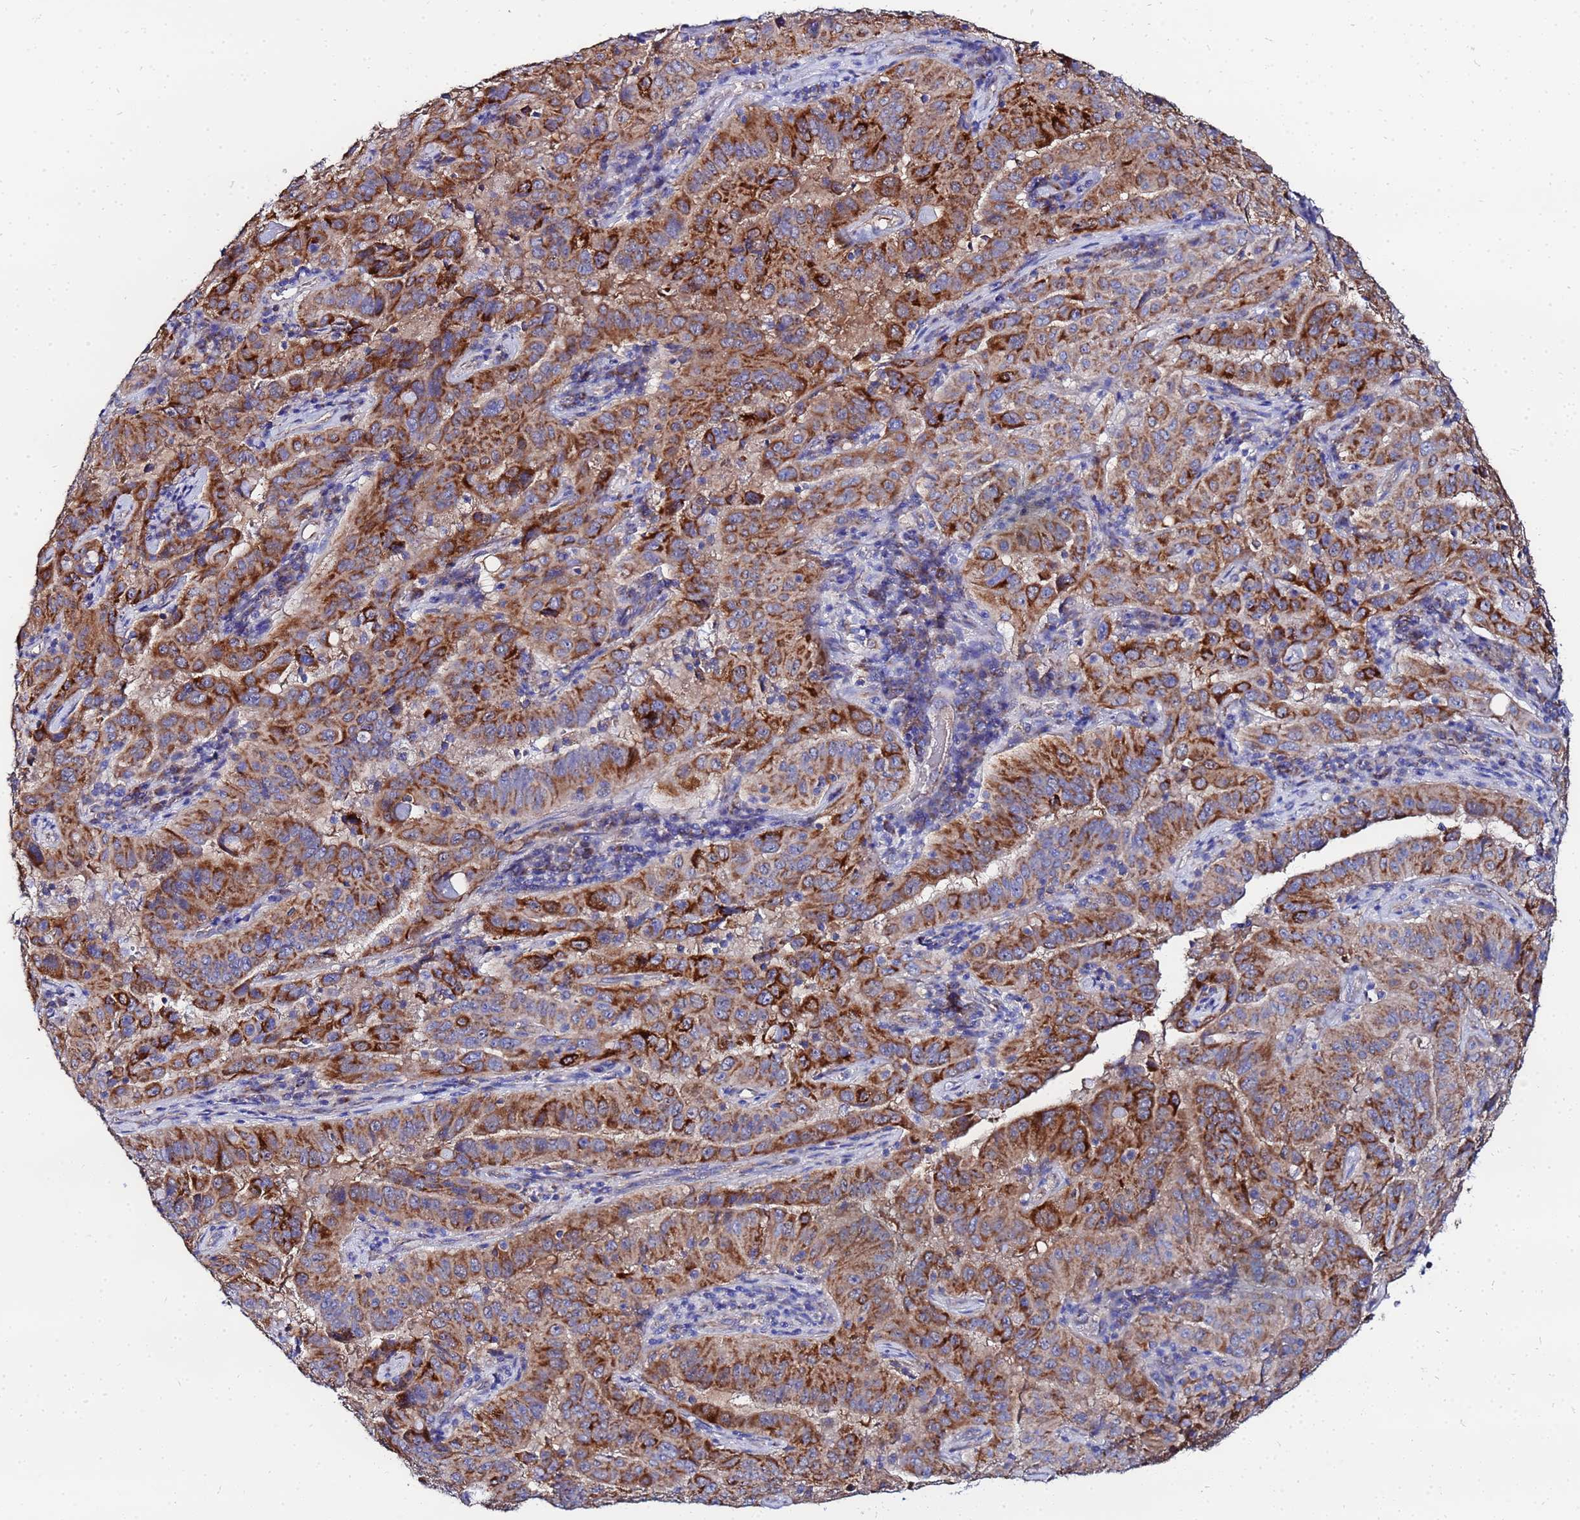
{"staining": {"intensity": "strong", "quantity": ">75%", "location": "cytoplasmic/membranous"}, "tissue": "pancreatic cancer", "cell_type": "Tumor cells", "image_type": "cancer", "snomed": [{"axis": "morphology", "description": "Adenocarcinoma, NOS"}, {"axis": "topography", "description": "Pancreas"}], "caption": "Brown immunohistochemical staining in human adenocarcinoma (pancreatic) displays strong cytoplasmic/membranous staining in about >75% of tumor cells.", "gene": "FAHD2A", "patient": {"sex": "male", "age": 63}}